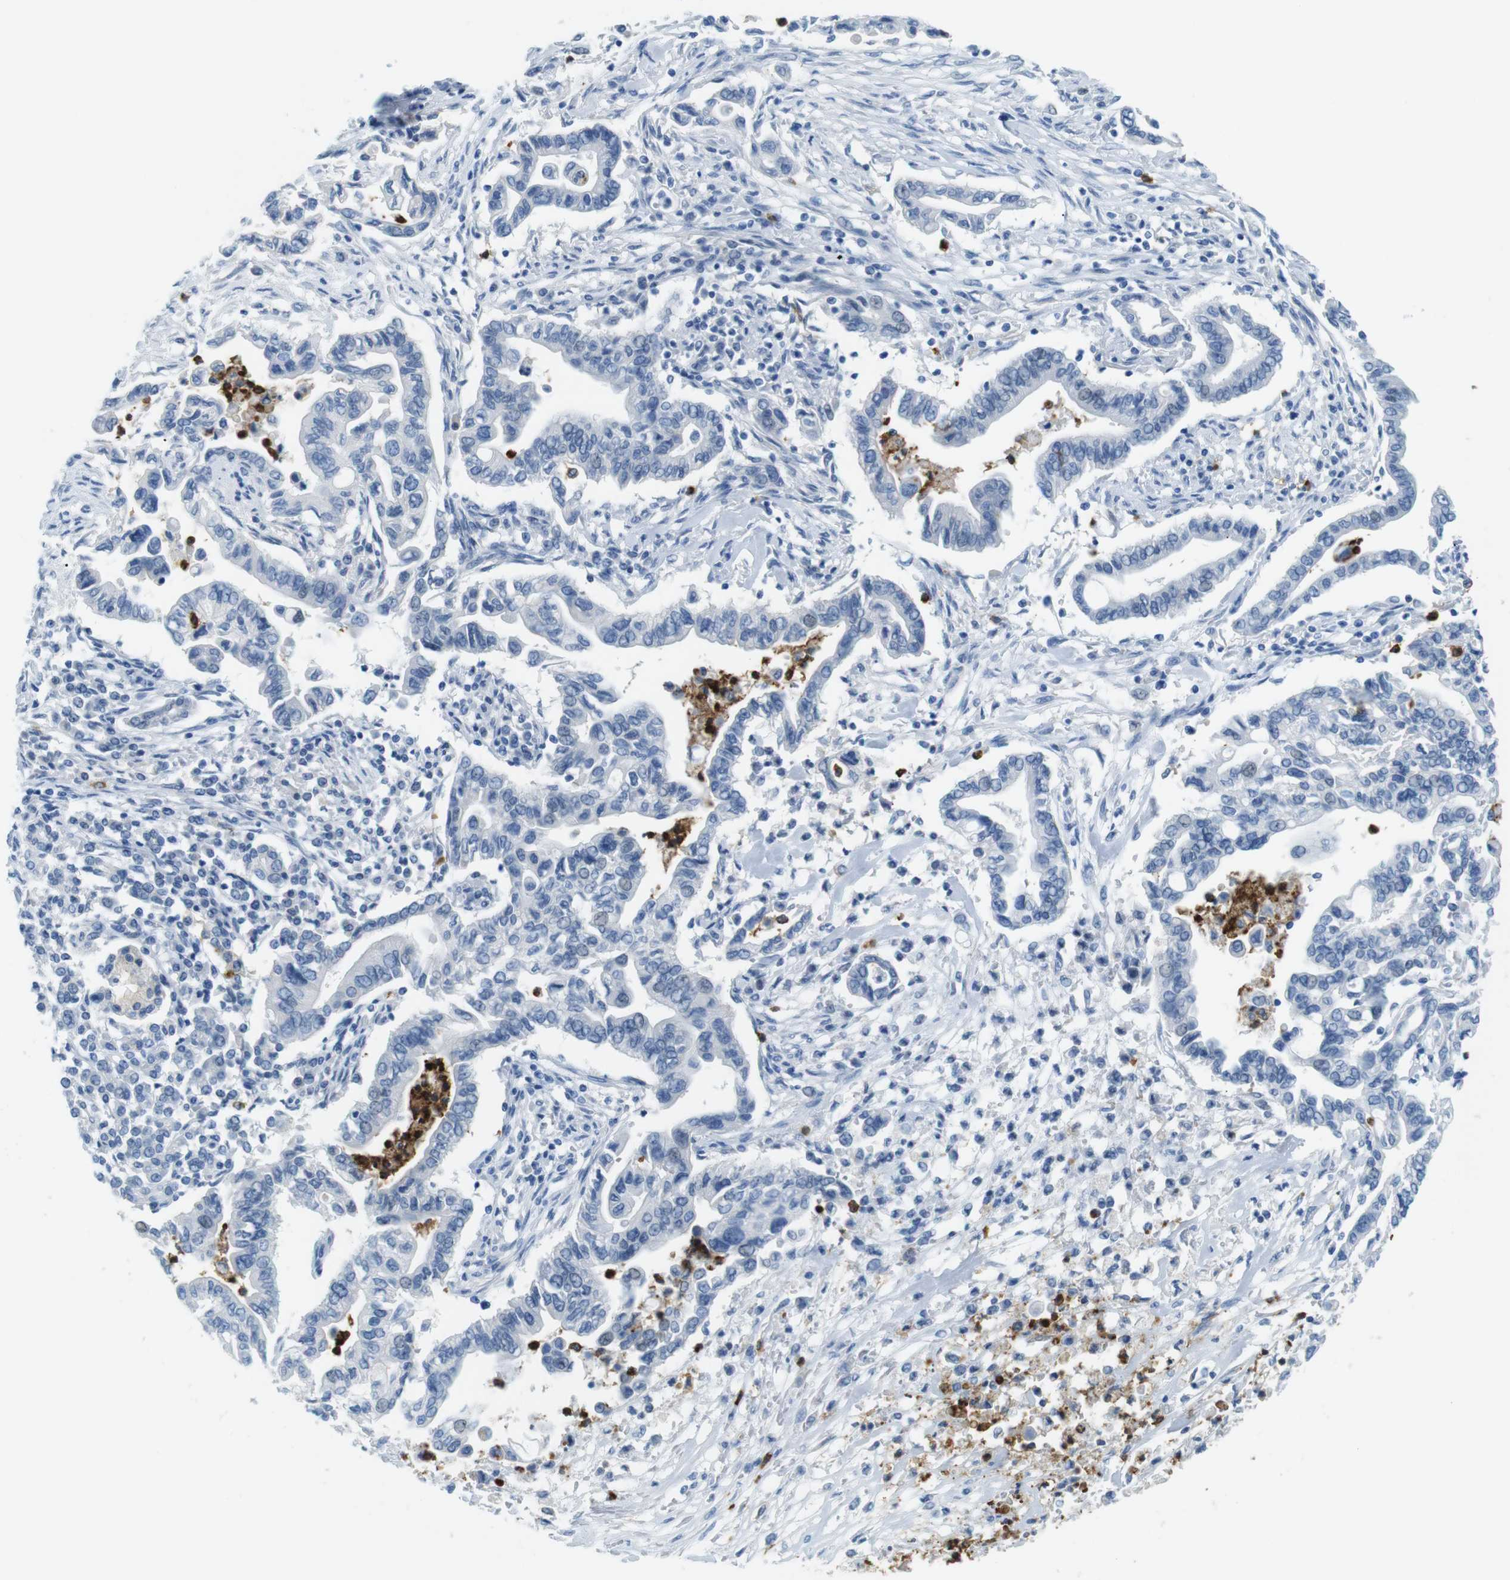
{"staining": {"intensity": "negative", "quantity": "none", "location": "none"}, "tissue": "pancreatic cancer", "cell_type": "Tumor cells", "image_type": "cancer", "snomed": [{"axis": "morphology", "description": "Adenocarcinoma, NOS"}, {"axis": "topography", "description": "Pancreas"}], "caption": "The micrograph displays no significant expression in tumor cells of pancreatic cancer (adenocarcinoma).", "gene": "MCEMP1", "patient": {"sex": "female", "age": 57}}